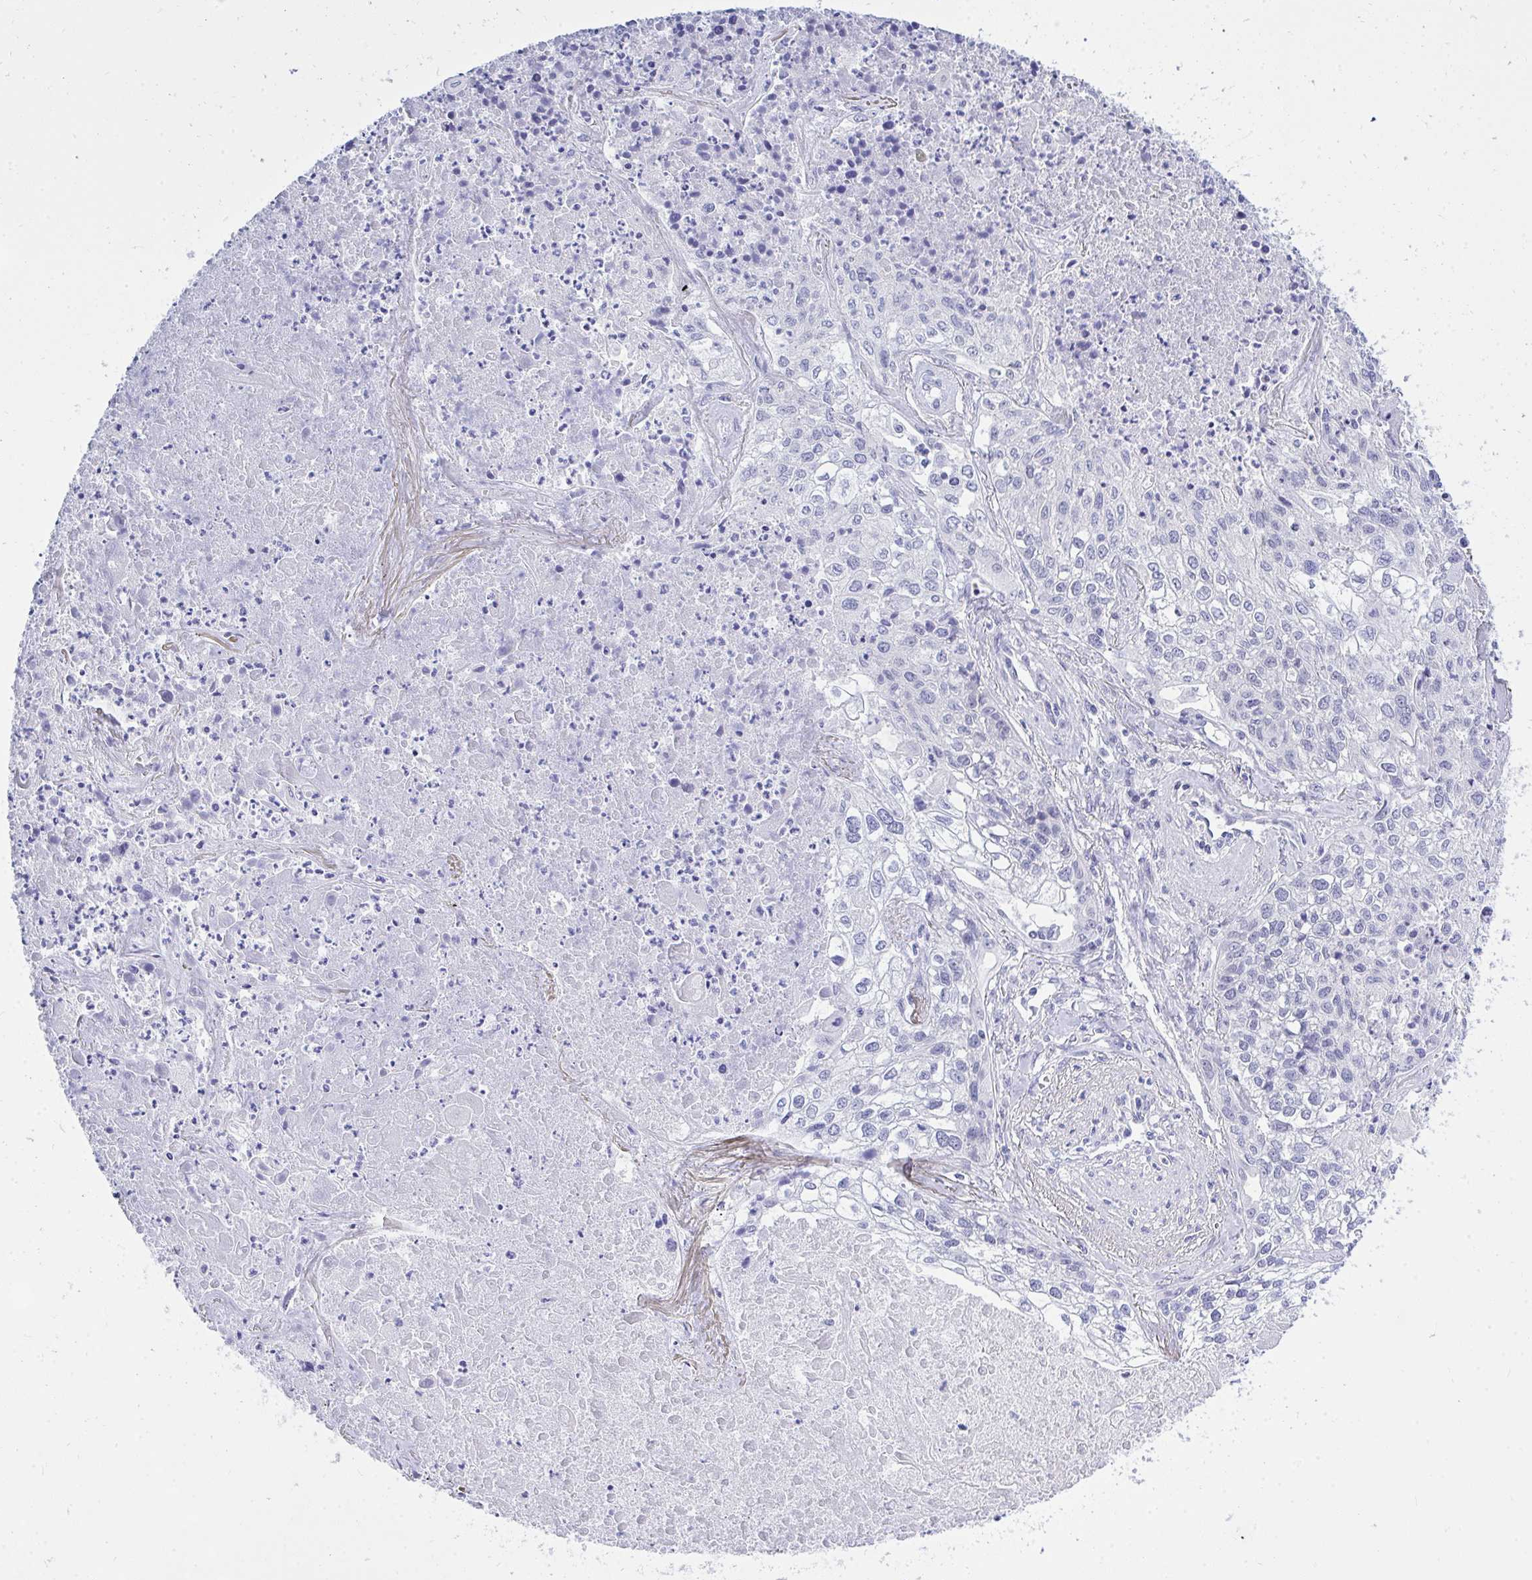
{"staining": {"intensity": "negative", "quantity": "none", "location": "none"}, "tissue": "lung cancer", "cell_type": "Tumor cells", "image_type": "cancer", "snomed": [{"axis": "morphology", "description": "Squamous cell carcinoma, NOS"}, {"axis": "topography", "description": "Lung"}], "caption": "An IHC photomicrograph of lung cancer (squamous cell carcinoma) is shown. There is no staining in tumor cells of lung cancer (squamous cell carcinoma).", "gene": "THOP1", "patient": {"sex": "male", "age": 74}}